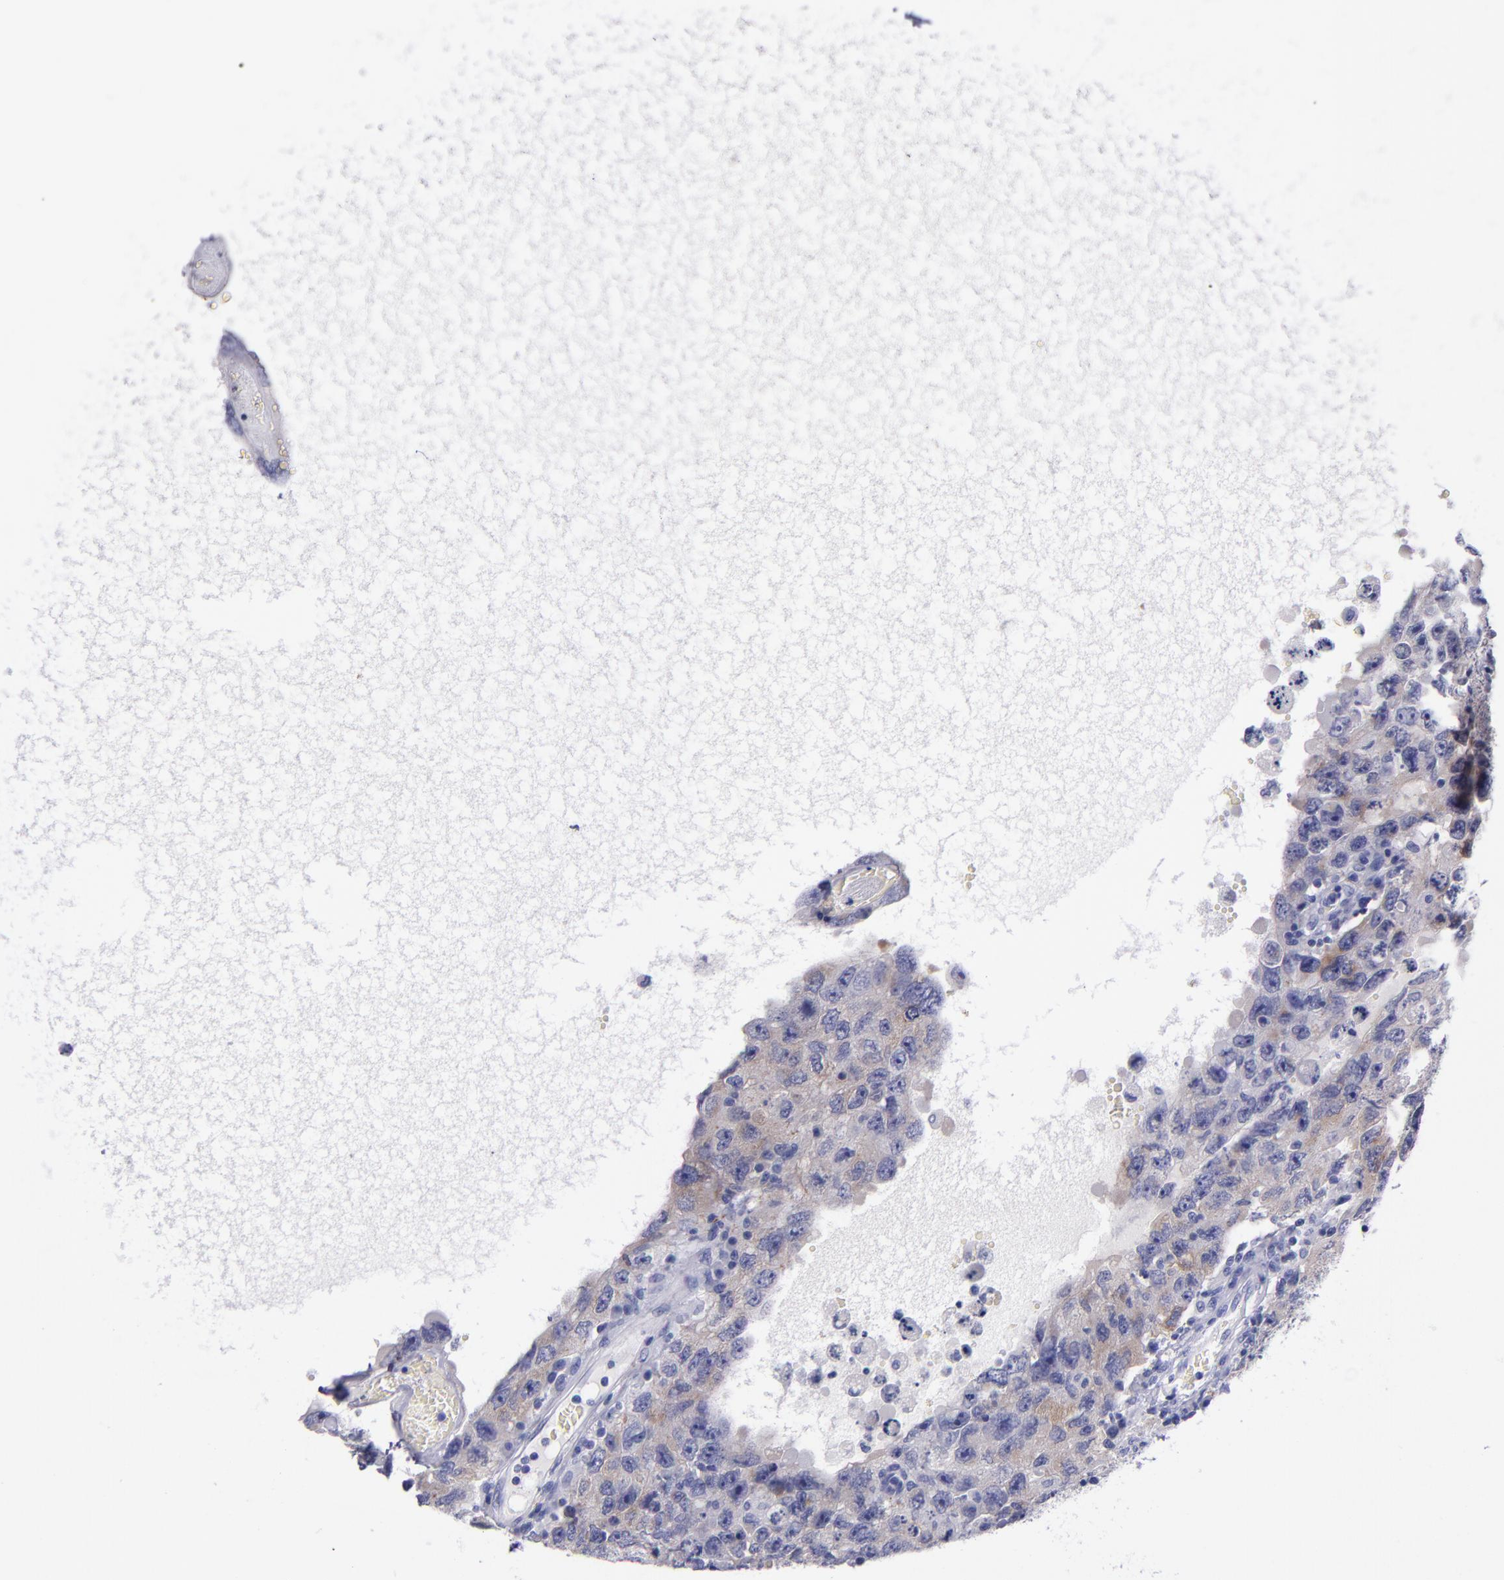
{"staining": {"intensity": "negative", "quantity": "none", "location": "none"}, "tissue": "testis cancer", "cell_type": "Tumor cells", "image_type": "cancer", "snomed": [{"axis": "morphology", "description": "Carcinoma, Embryonal, NOS"}, {"axis": "topography", "description": "Testis"}], "caption": "This is an immunohistochemistry histopathology image of testis cancer (embryonal carcinoma). There is no staining in tumor cells.", "gene": "SV2A", "patient": {"sex": "male", "age": 26}}